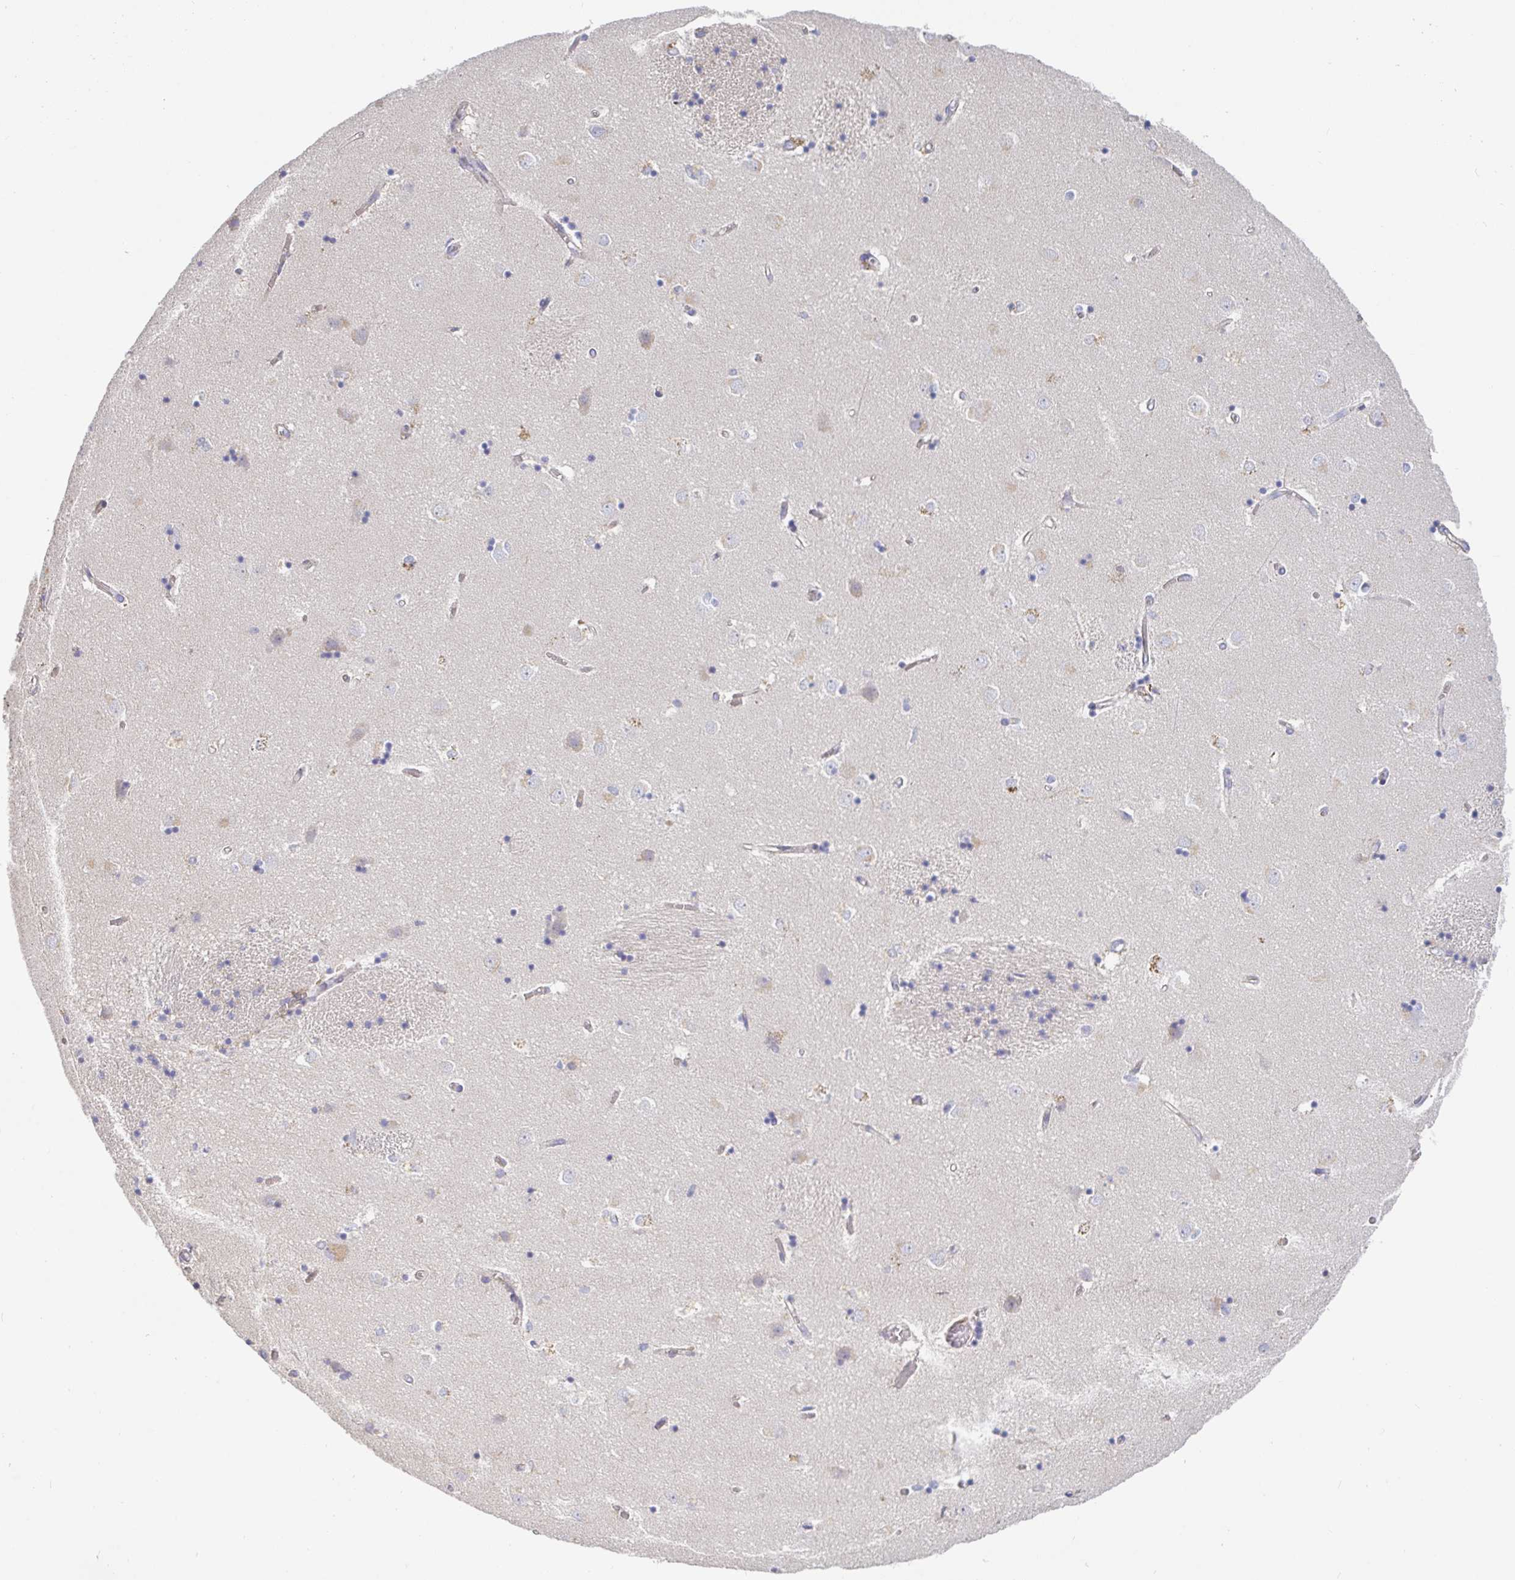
{"staining": {"intensity": "weak", "quantity": "<25%", "location": "cytoplasmic/membranous"}, "tissue": "caudate", "cell_type": "Glial cells", "image_type": "normal", "snomed": [{"axis": "morphology", "description": "Normal tissue, NOS"}, {"axis": "topography", "description": "Lateral ventricle wall"}], "caption": "Human caudate stained for a protein using IHC reveals no expression in glial cells.", "gene": "IRAK2", "patient": {"sex": "male", "age": 54}}